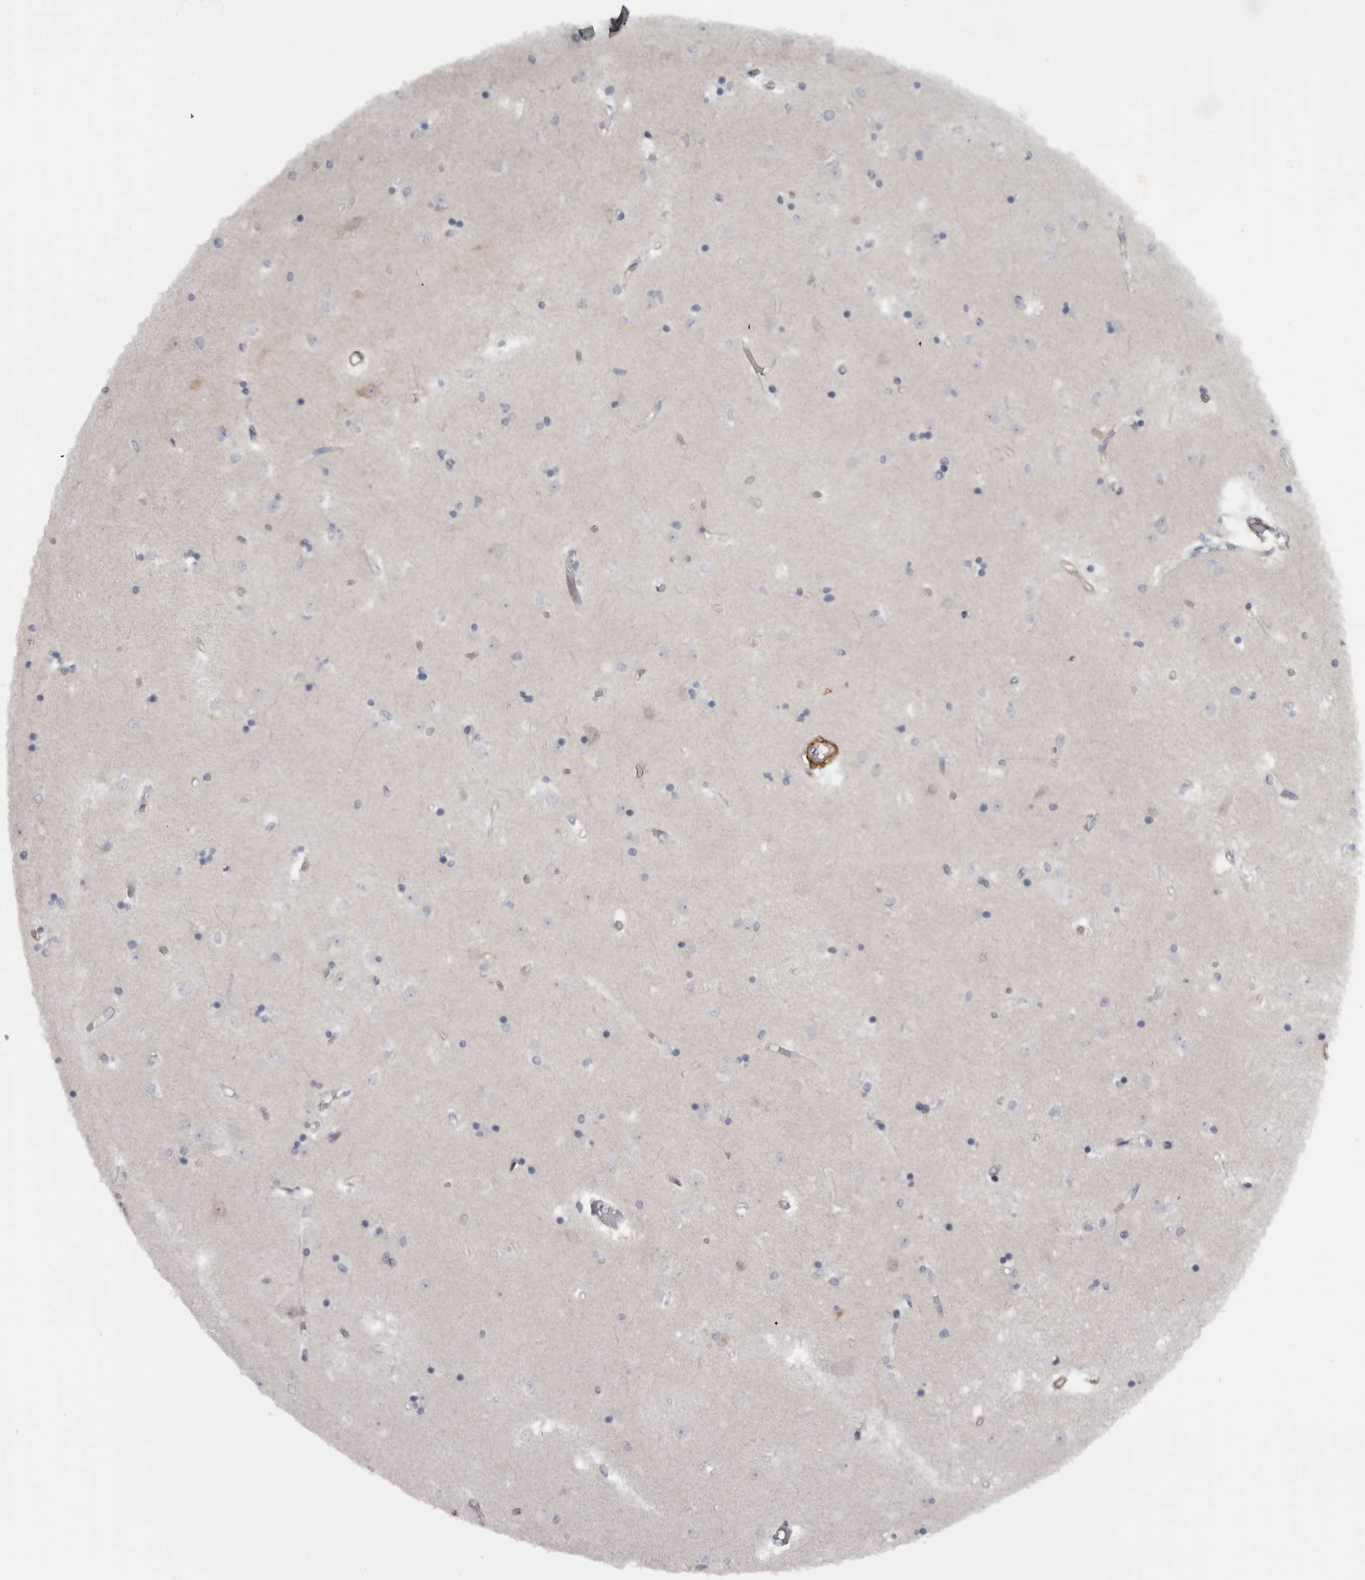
{"staining": {"intensity": "negative", "quantity": "none", "location": "none"}, "tissue": "caudate", "cell_type": "Glial cells", "image_type": "normal", "snomed": [{"axis": "morphology", "description": "Normal tissue, NOS"}, {"axis": "topography", "description": "Lateral ventricle wall"}], "caption": "Immunohistochemistry (IHC) micrograph of normal caudate stained for a protein (brown), which reveals no positivity in glial cells. (DAB (3,3'-diaminobenzidine) IHC, high magnification).", "gene": "PPP1R12B", "patient": {"sex": "male", "age": 45}}